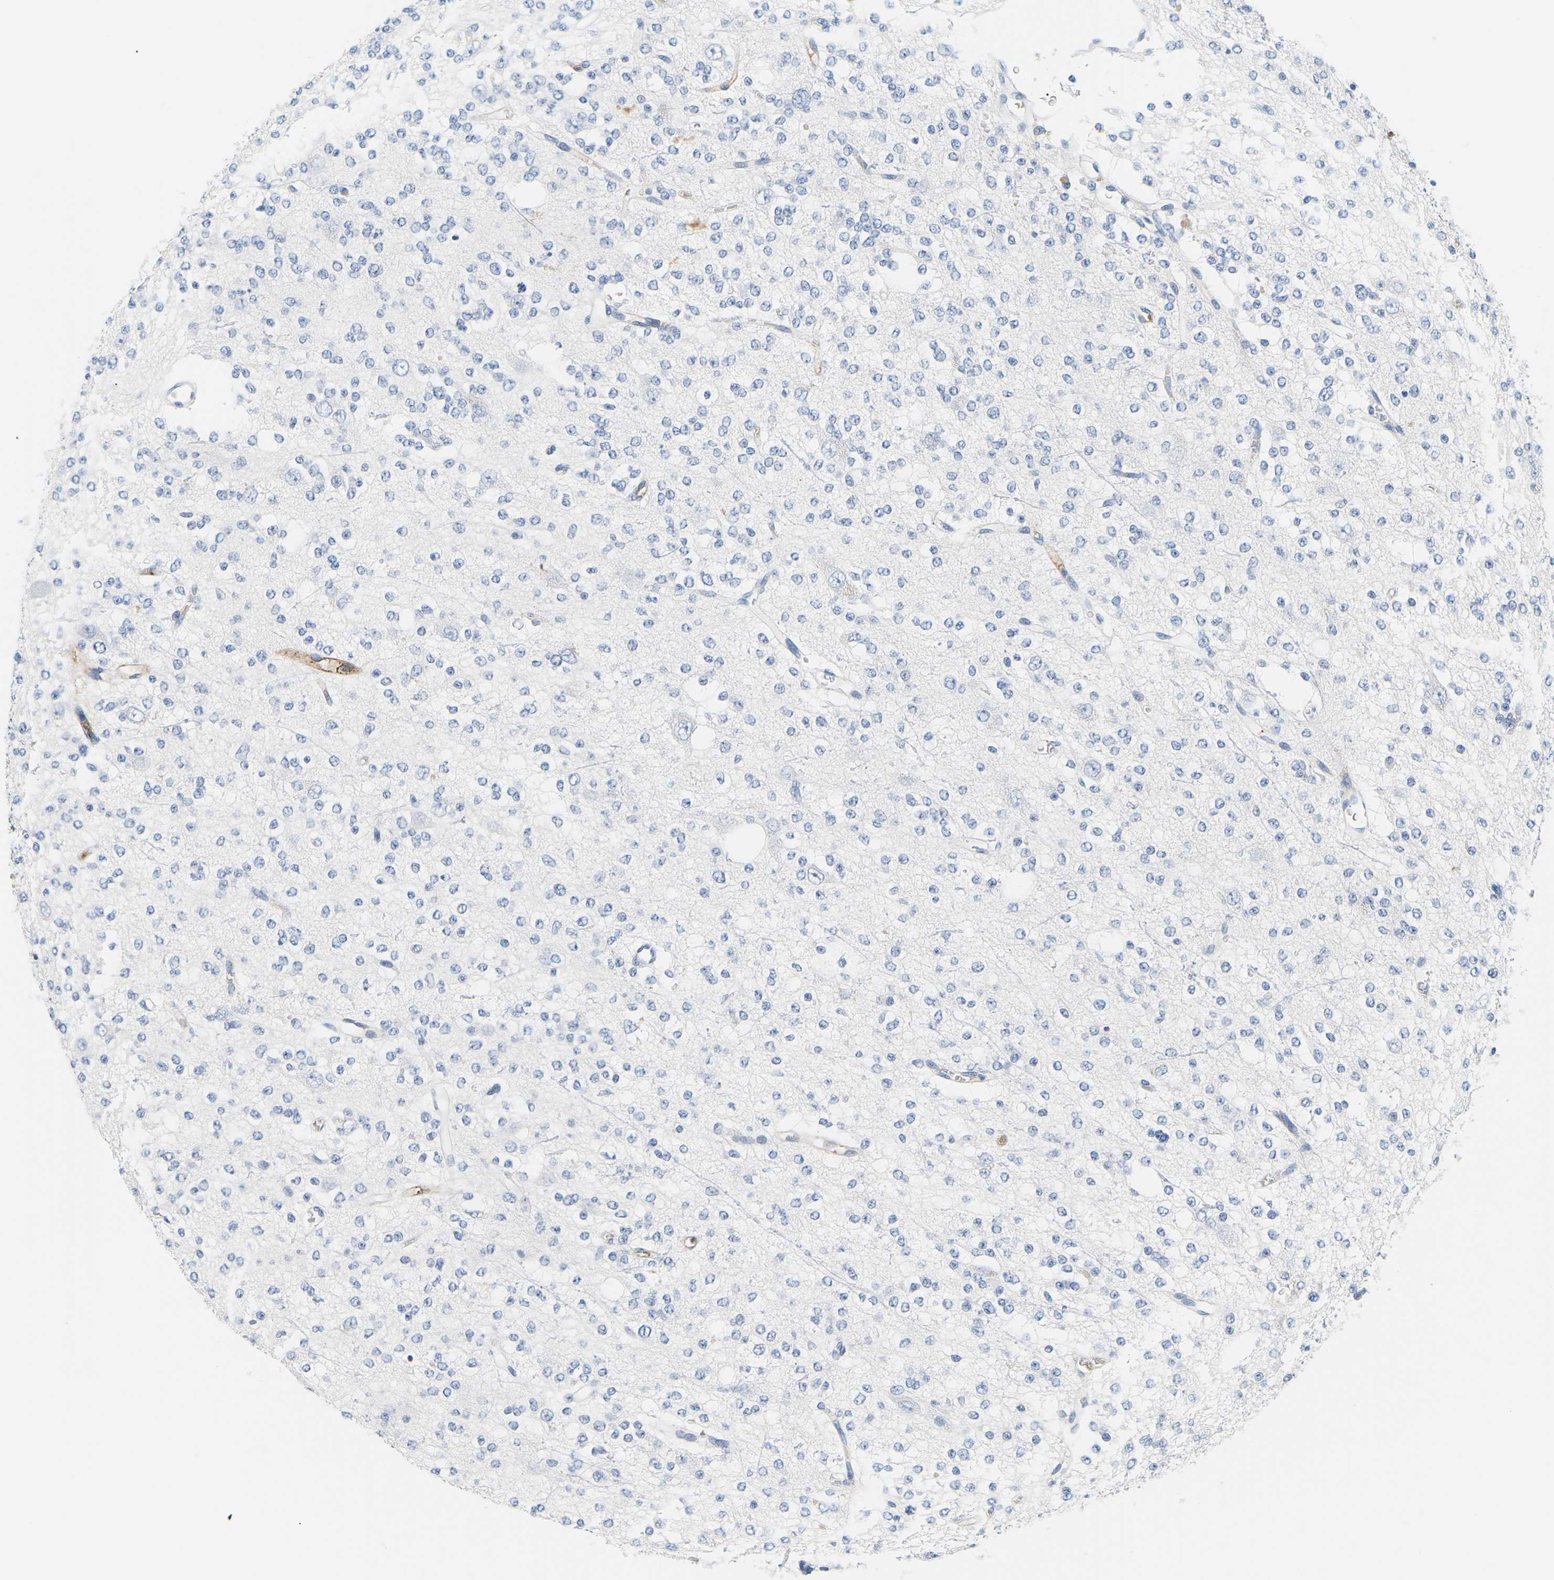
{"staining": {"intensity": "negative", "quantity": "none", "location": "none"}, "tissue": "glioma", "cell_type": "Tumor cells", "image_type": "cancer", "snomed": [{"axis": "morphology", "description": "Glioma, malignant, Low grade"}, {"axis": "topography", "description": "Brain"}], "caption": "Human malignant glioma (low-grade) stained for a protein using immunohistochemistry (IHC) shows no staining in tumor cells.", "gene": "APOB", "patient": {"sex": "male", "age": 38}}